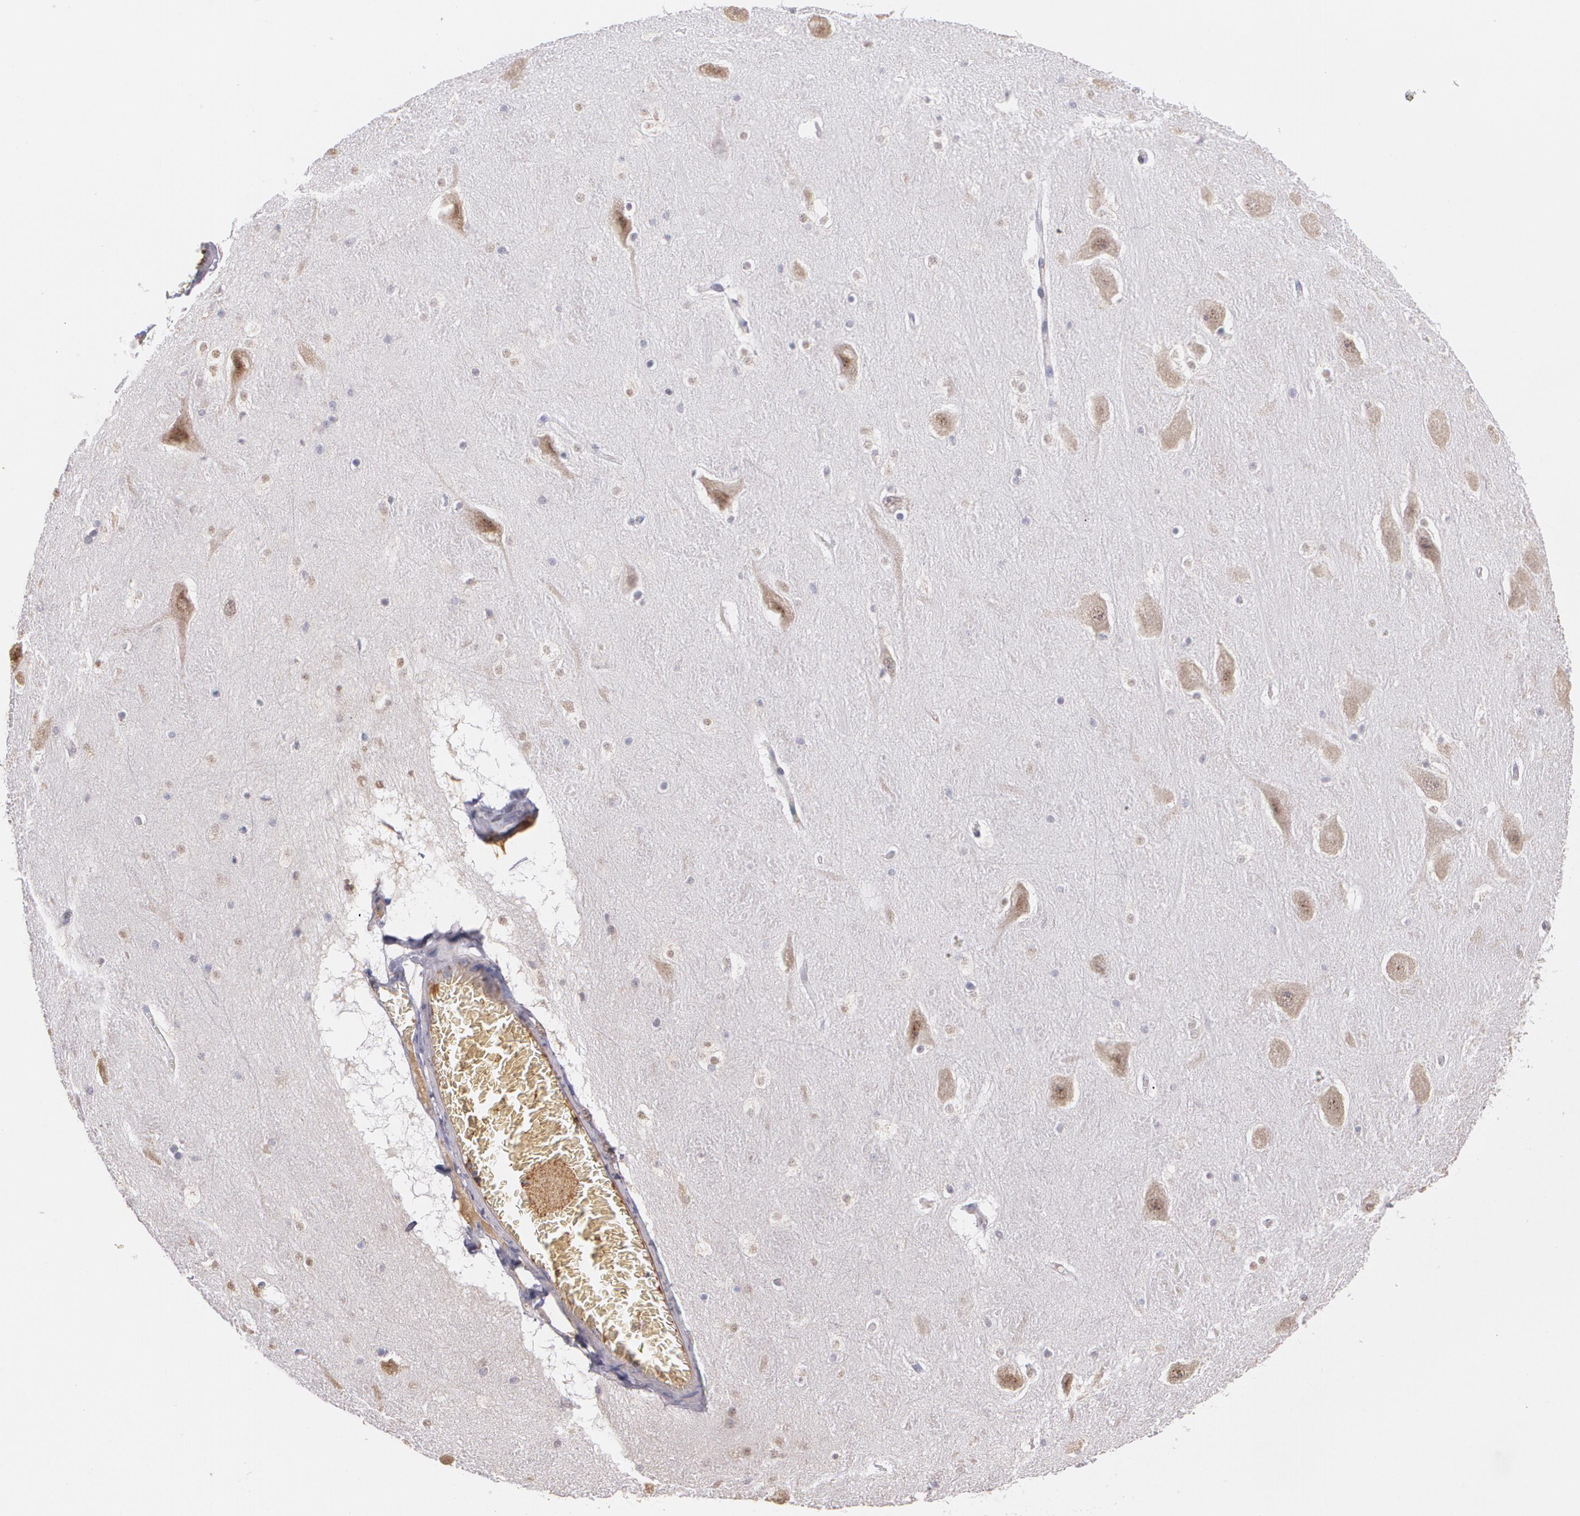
{"staining": {"intensity": "negative", "quantity": "none", "location": "none"}, "tissue": "hippocampus", "cell_type": "Glial cells", "image_type": "normal", "snomed": [{"axis": "morphology", "description": "Normal tissue, NOS"}, {"axis": "topography", "description": "Hippocampus"}], "caption": "IHC image of benign hippocampus: human hippocampus stained with DAB demonstrates no significant protein expression in glial cells.", "gene": "AMBP", "patient": {"sex": "male", "age": 45}}